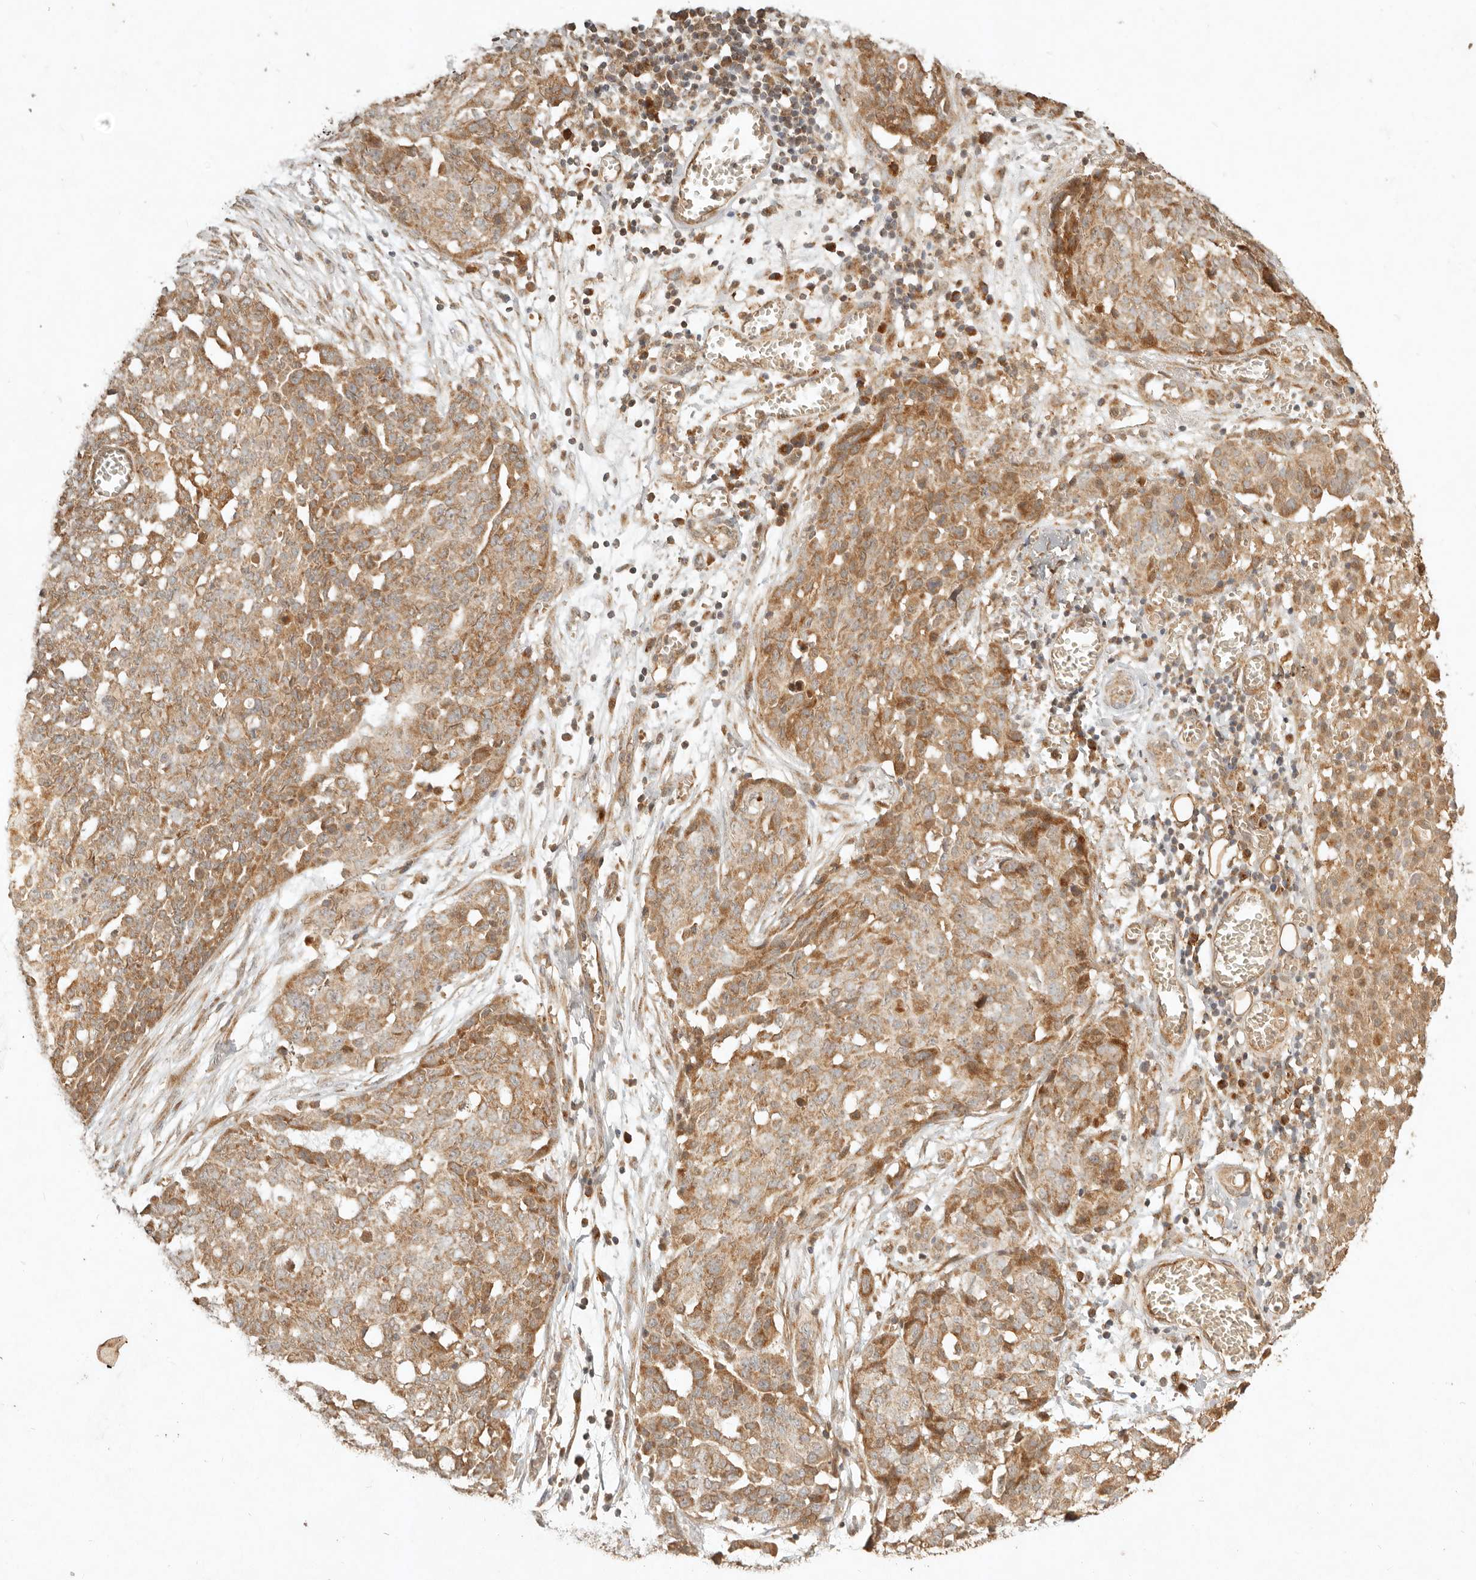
{"staining": {"intensity": "moderate", "quantity": ">75%", "location": "cytoplasmic/membranous"}, "tissue": "ovarian cancer", "cell_type": "Tumor cells", "image_type": "cancer", "snomed": [{"axis": "morphology", "description": "Cystadenocarcinoma, serous, NOS"}, {"axis": "topography", "description": "Soft tissue"}, {"axis": "topography", "description": "Ovary"}], "caption": "This image demonstrates ovarian serous cystadenocarcinoma stained with immunohistochemistry to label a protein in brown. The cytoplasmic/membranous of tumor cells show moderate positivity for the protein. Nuclei are counter-stained blue.", "gene": "CLEC4C", "patient": {"sex": "female", "age": 57}}